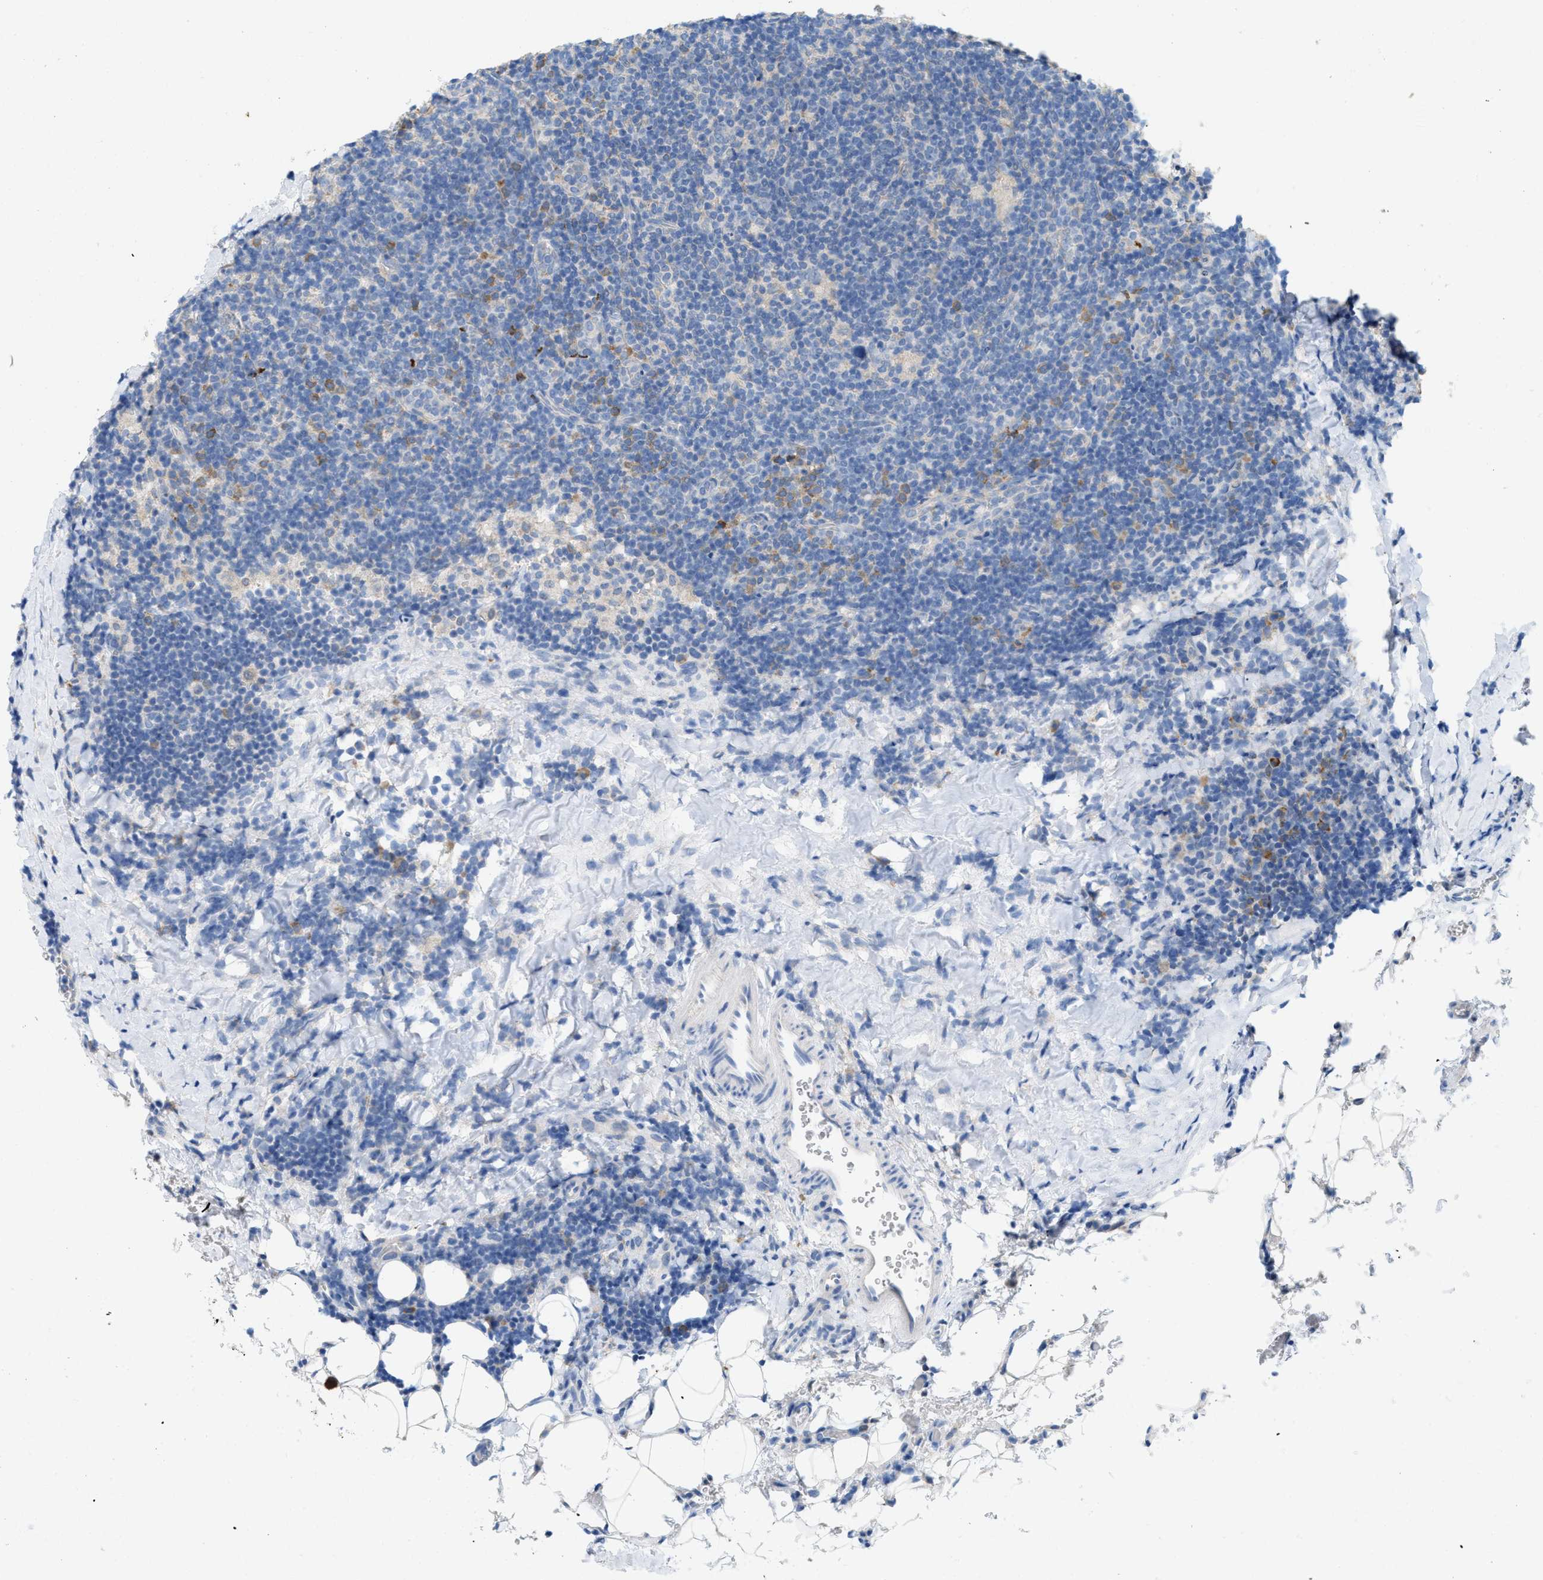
{"staining": {"intensity": "negative", "quantity": "none", "location": "none"}, "tissue": "lymphoma", "cell_type": "Tumor cells", "image_type": "cancer", "snomed": [{"axis": "morphology", "description": "Hodgkin's disease, NOS"}, {"axis": "topography", "description": "Lymph node"}], "caption": "High magnification brightfield microscopy of Hodgkin's disease stained with DAB (brown) and counterstained with hematoxylin (blue): tumor cells show no significant positivity.", "gene": "DYNC2I1", "patient": {"sex": "female", "age": 57}}